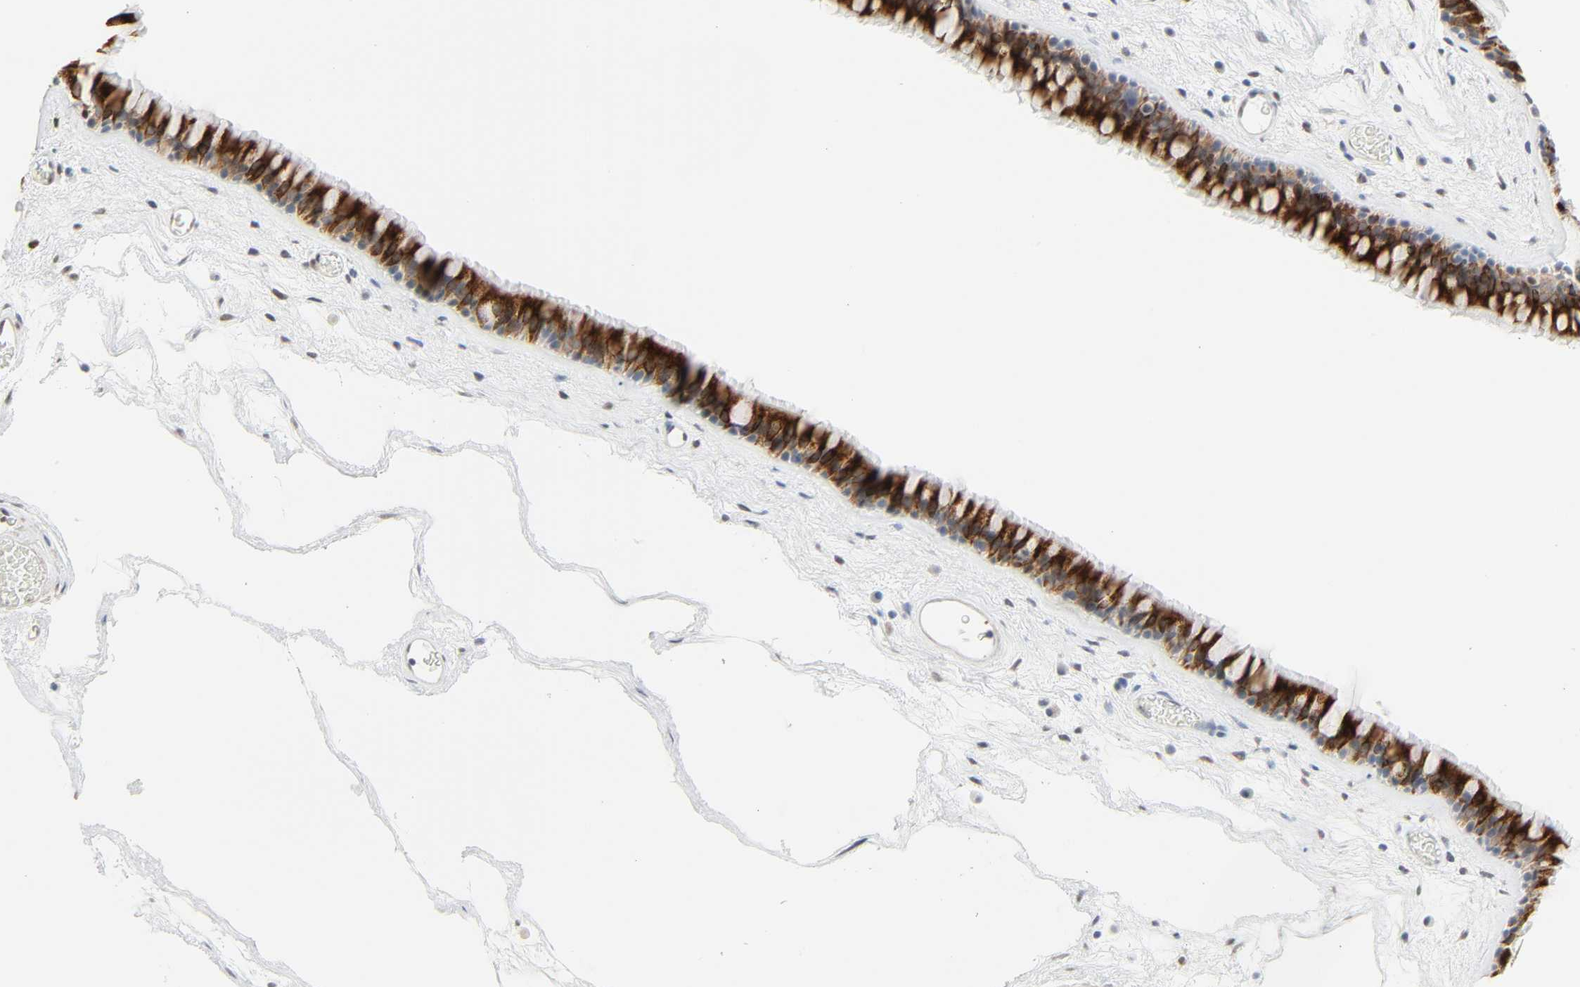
{"staining": {"intensity": "strong", "quantity": ">75%", "location": "cytoplasmic/membranous"}, "tissue": "nasopharynx", "cell_type": "Respiratory epithelial cells", "image_type": "normal", "snomed": [{"axis": "morphology", "description": "Normal tissue, NOS"}, {"axis": "morphology", "description": "Inflammation, NOS"}, {"axis": "topography", "description": "Nasopharynx"}], "caption": "A brown stain highlights strong cytoplasmic/membranous positivity of a protein in respiratory epithelial cells of unremarkable nasopharynx. Using DAB (3,3'-diaminobenzidine) (brown) and hematoxylin (blue) stains, captured at high magnification using brightfield microscopy.", "gene": "ZBTB16", "patient": {"sex": "male", "age": 48}}